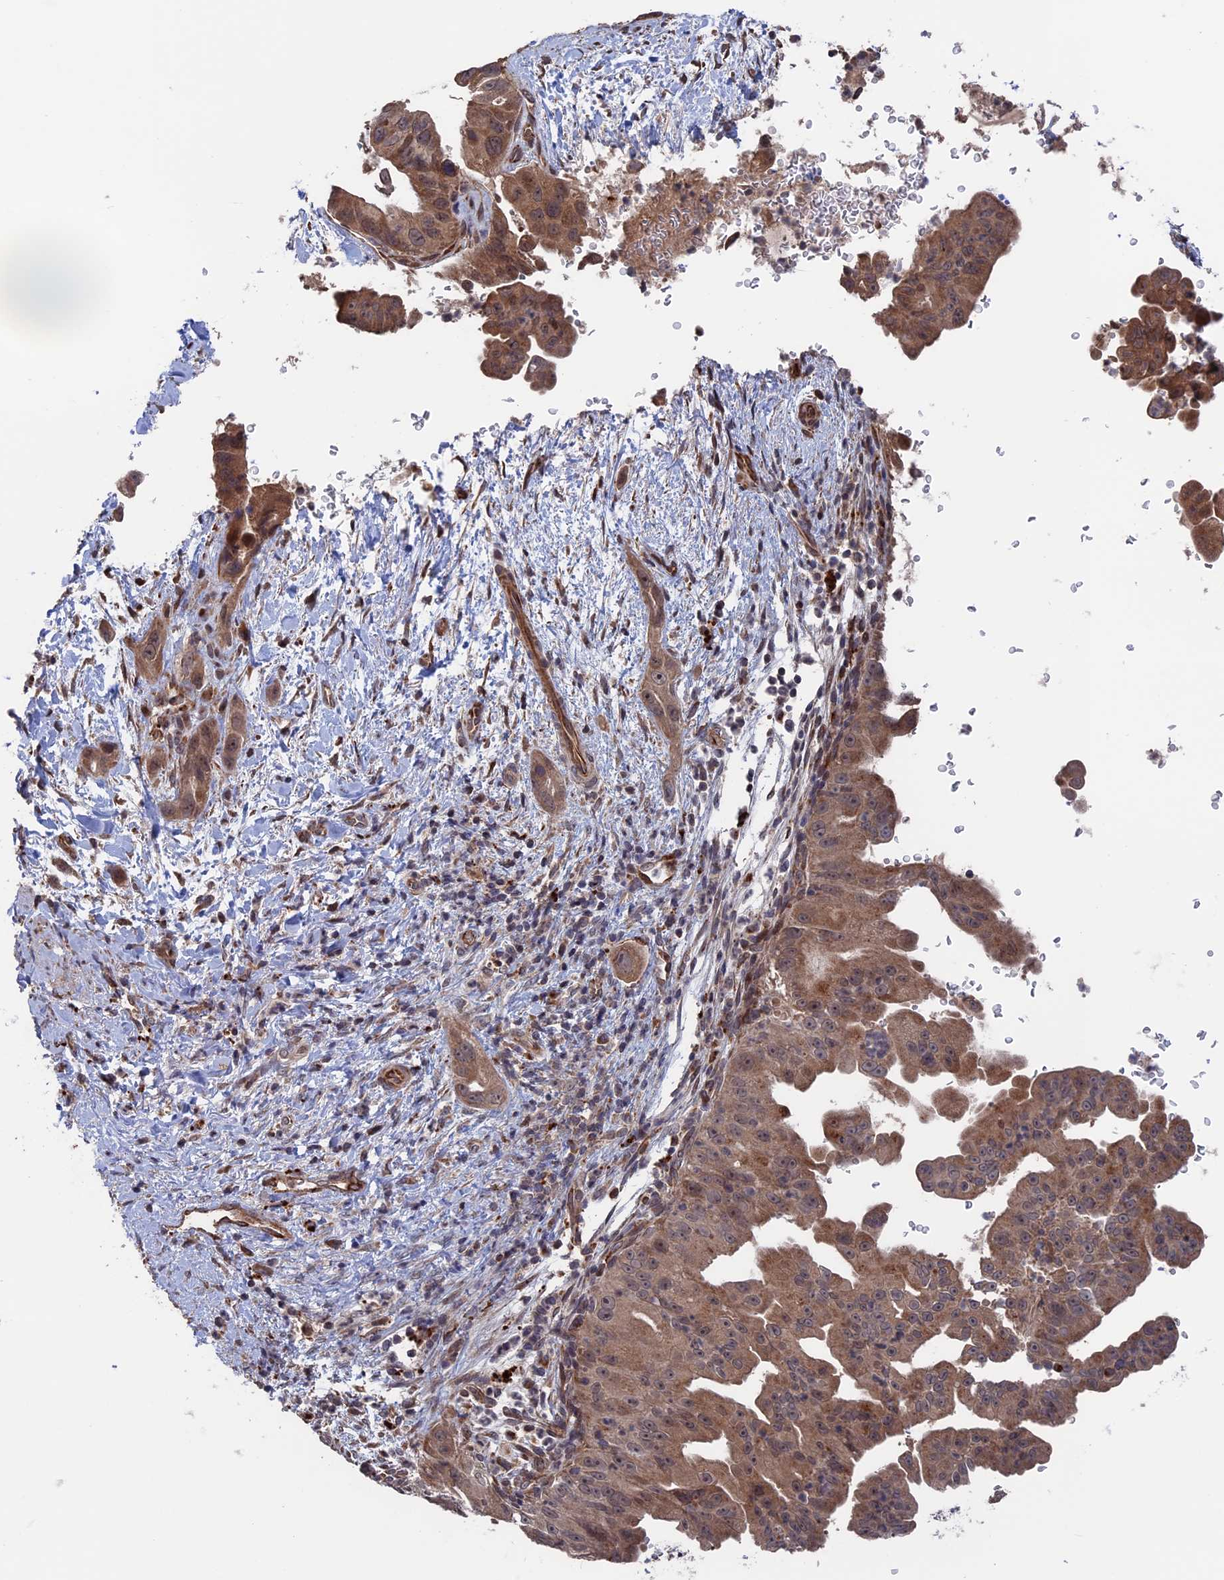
{"staining": {"intensity": "moderate", "quantity": ">75%", "location": "cytoplasmic/membranous"}, "tissue": "pancreatic cancer", "cell_type": "Tumor cells", "image_type": "cancer", "snomed": [{"axis": "morphology", "description": "Adenocarcinoma, NOS"}, {"axis": "topography", "description": "Pancreas"}], "caption": "Pancreatic adenocarcinoma was stained to show a protein in brown. There is medium levels of moderate cytoplasmic/membranous positivity in approximately >75% of tumor cells.", "gene": "PLA2G15", "patient": {"sex": "female", "age": 78}}